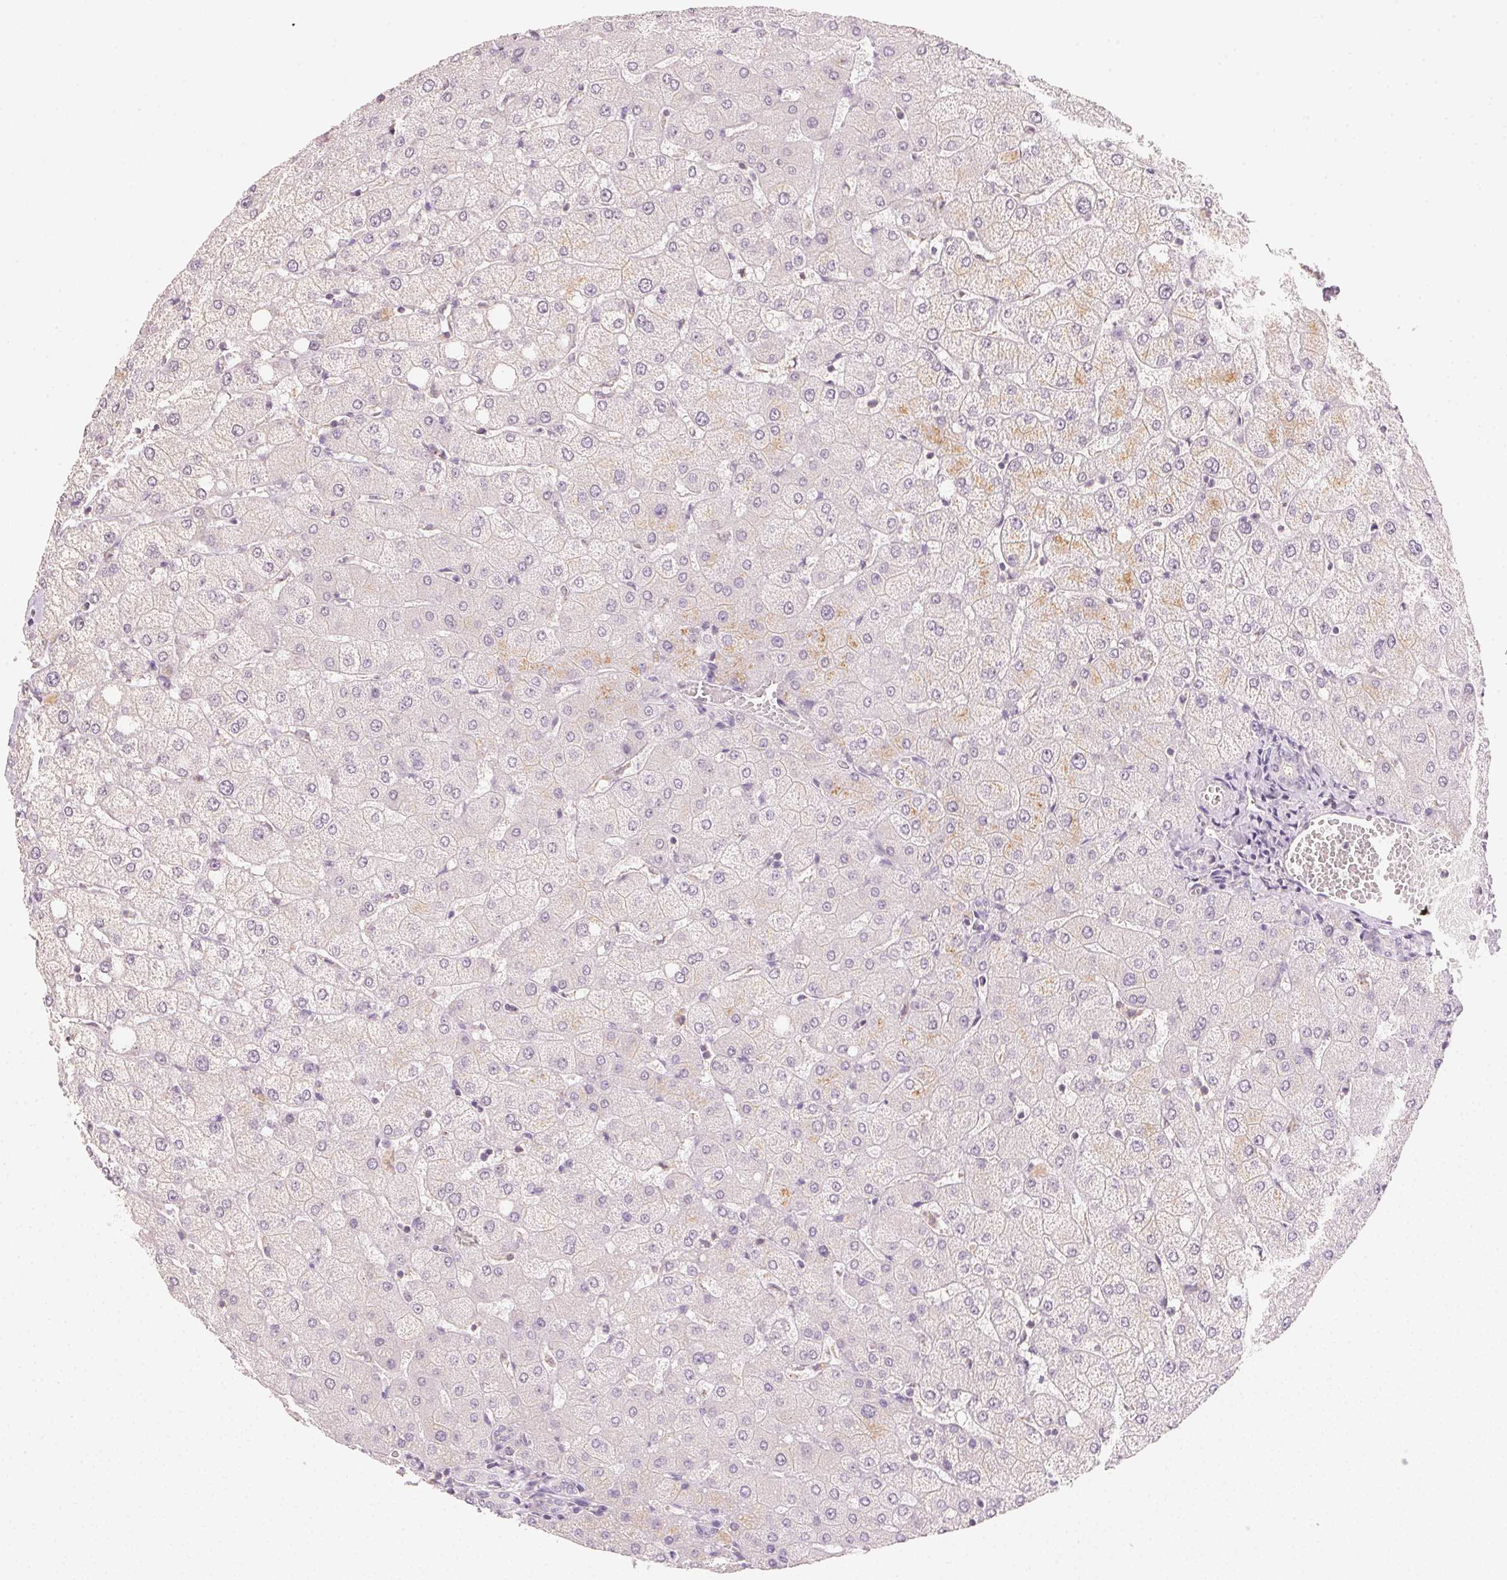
{"staining": {"intensity": "negative", "quantity": "none", "location": "none"}, "tissue": "liver", "cell_type": "Cholangiocytes", "image_type": "normal", "snomed": [{"axis": "morphology", "description": "Normal tissue, NOS"}, {"axis": "topography", "description": "Liver"}], "caption": "Cholangiocytes are negative for brown protein staining in unremarkable liver.", "gene": "HOXB13", "patient": {"sex": "female", "age": 54}}